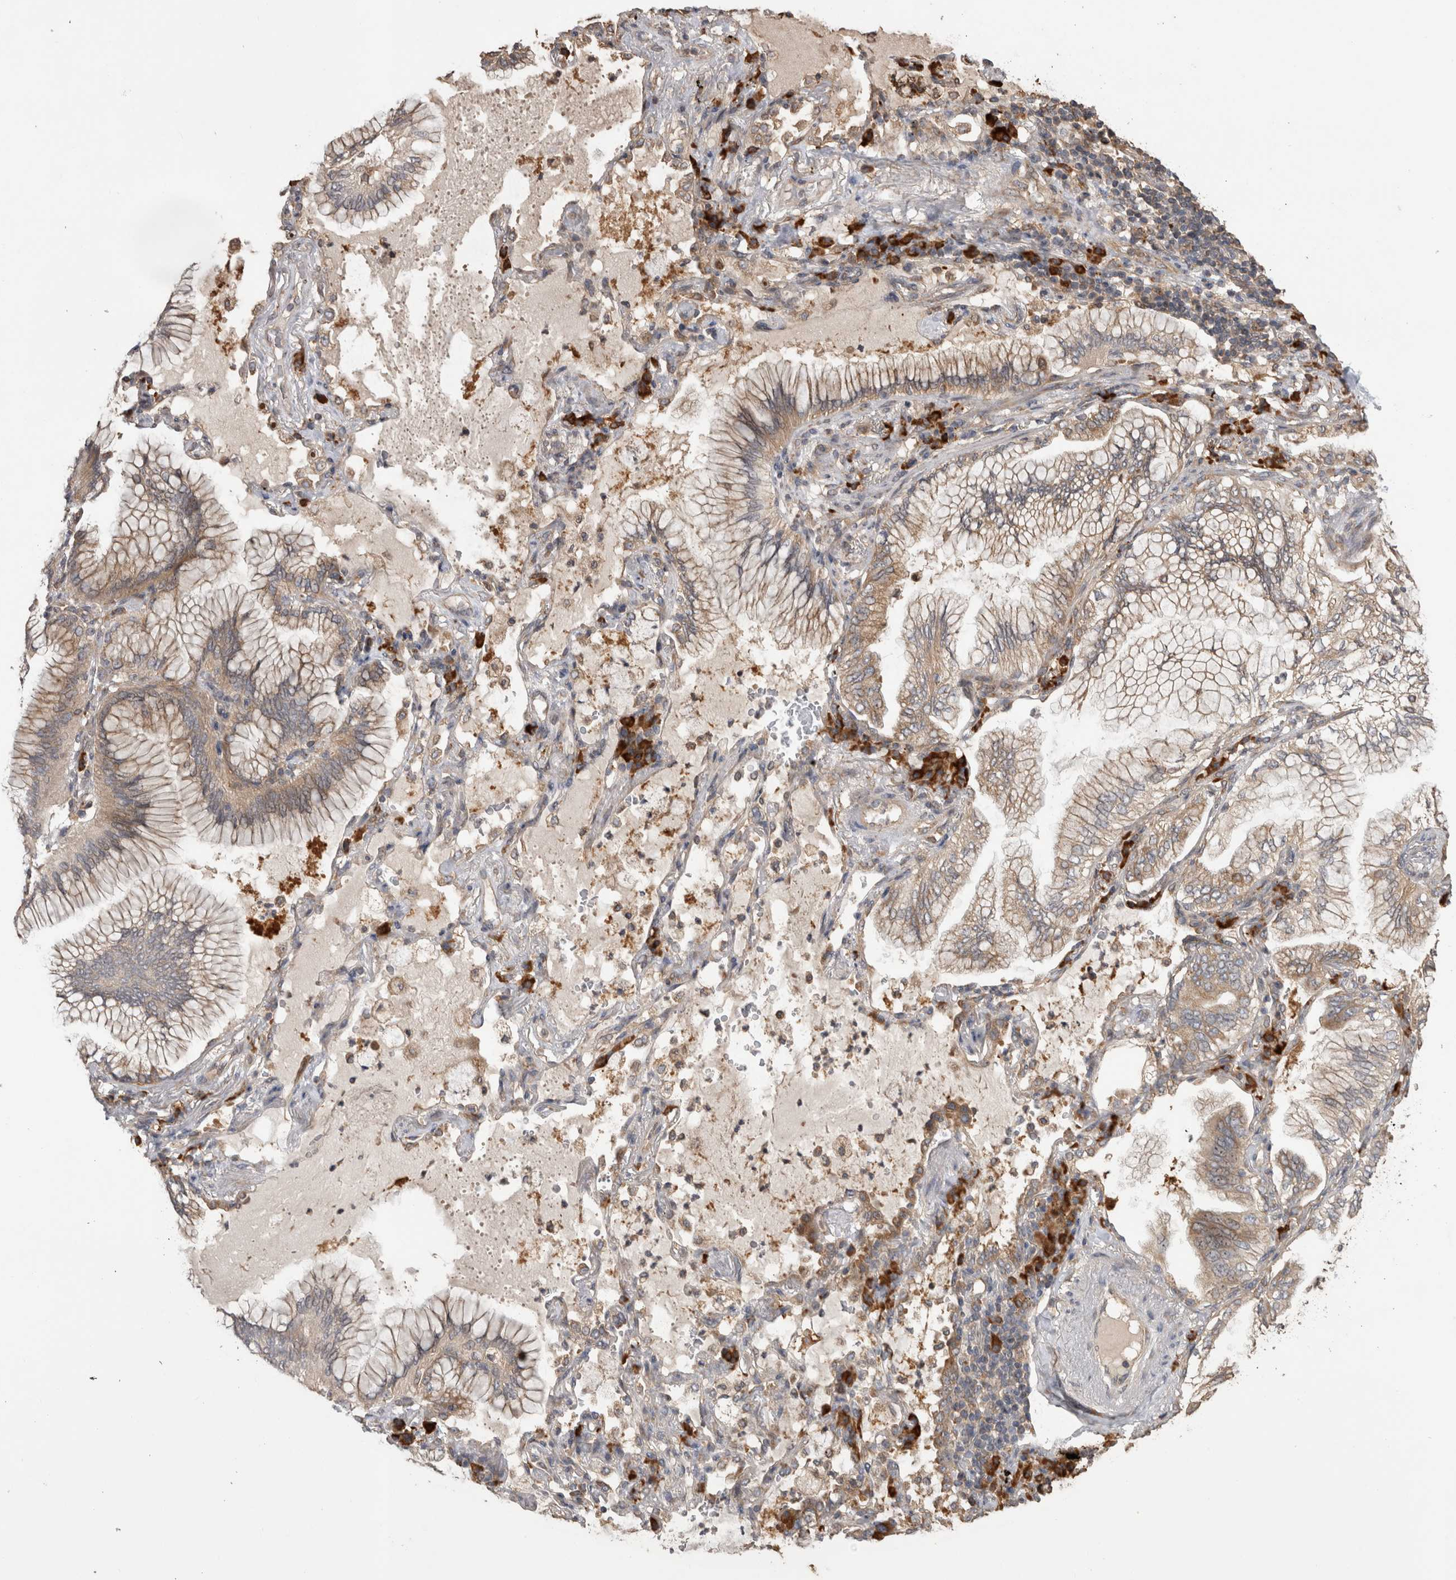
{"staining": {"intensity": "weak", "quantity": ">75%", "location": "cytoplasmic/membranous"}, "tissue": "lung cancer", "cell_type": "Tumor cells", "image_type": "cancer", "snomed": [{"axis": "morphology", "description": "Adenocarcinoma, NOS"}, {"axis": "topography", "description": "Lung"}], "caption": "Tumor cells display low levels of weak cytoplasmic/membranous positivity in approximately >75% of cells in human lung cancer.", "gene": "TBCE", "patient": {"sex": "female", "age": 70}}